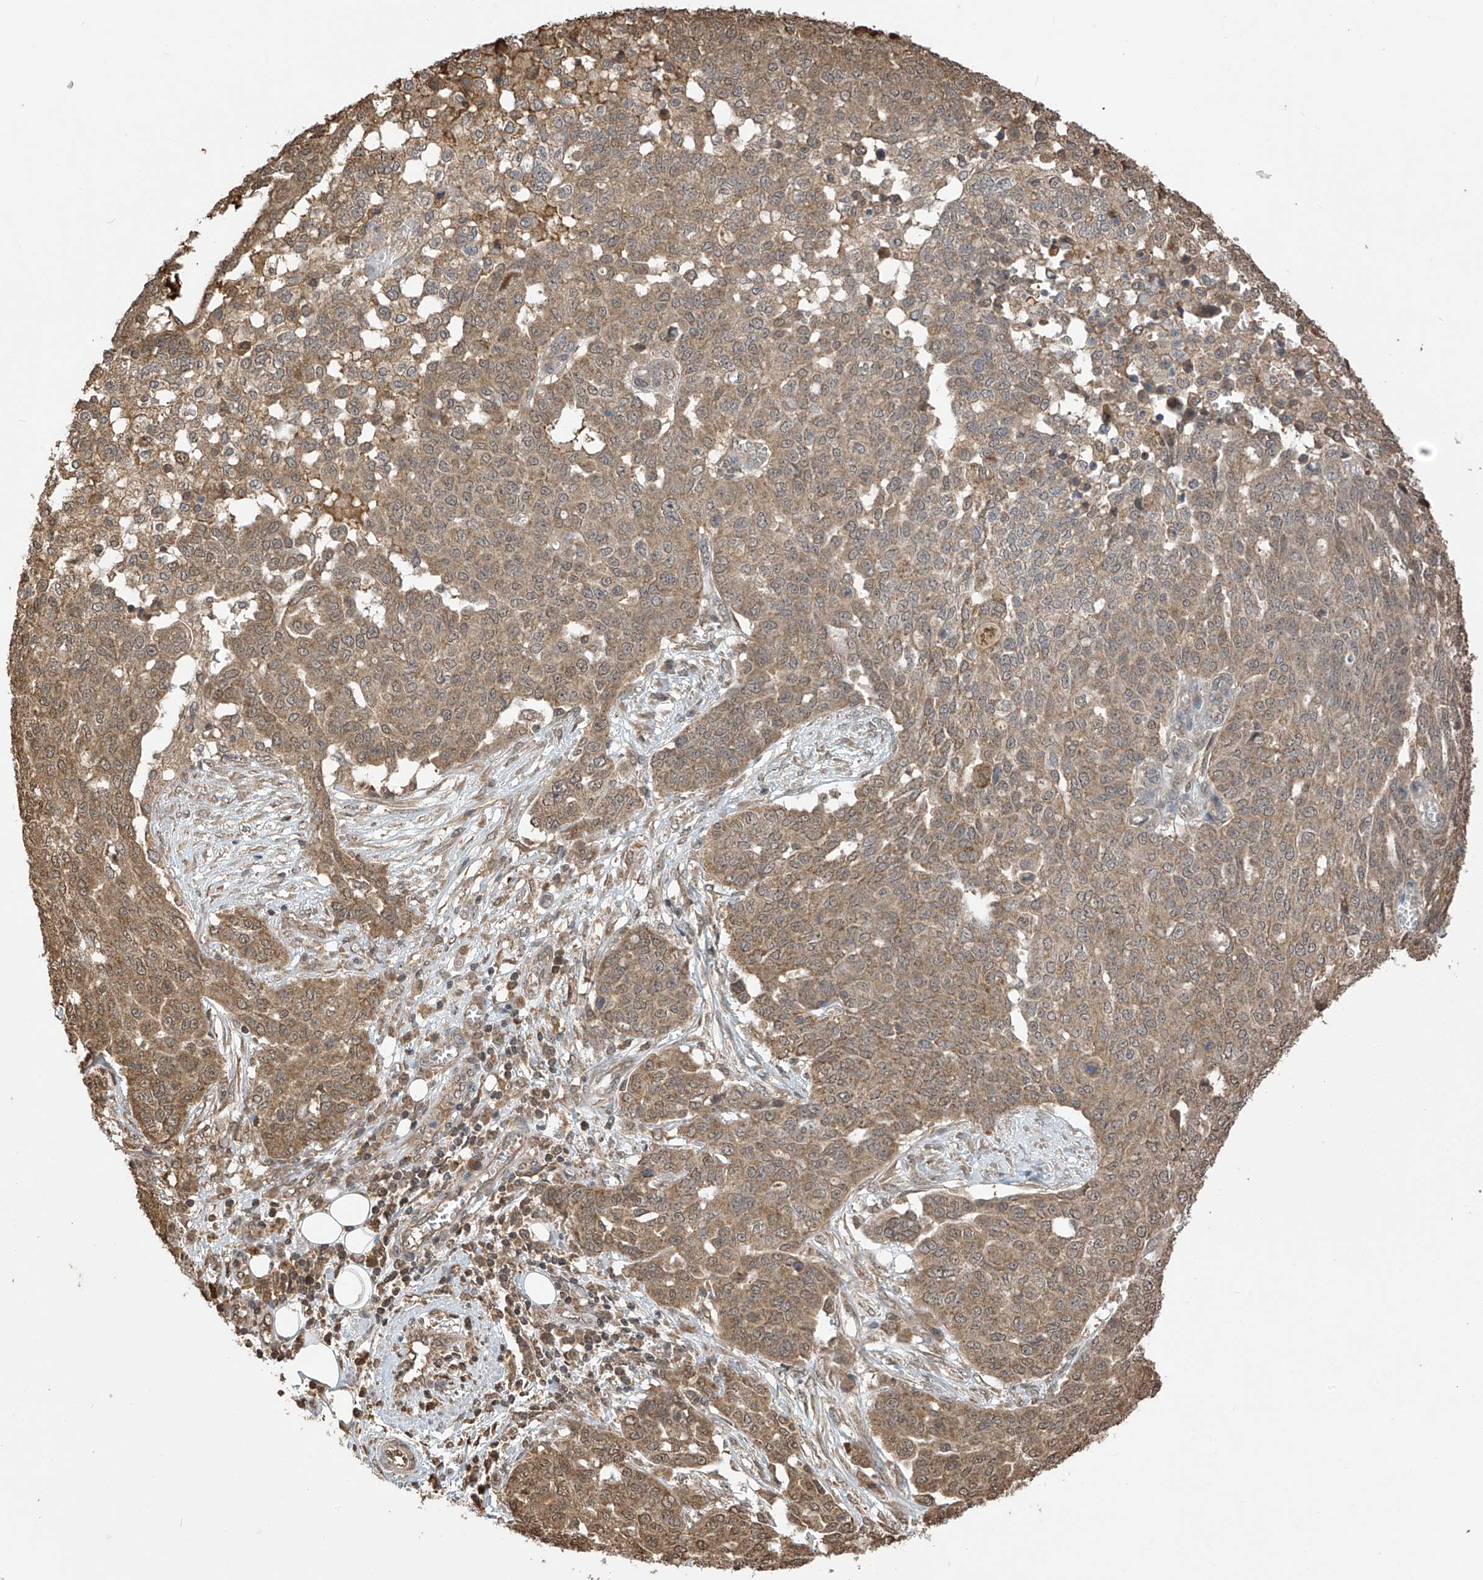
{"staining": {"intensity": "moderate", "quantity": ">75%", "location": "cytoplasmic/membranous"}, "tissue": "ovarian cancer", "cell_type": "Tumor cells", "image_type": "cancer", "snomed": [{"axis": "morphology", "description": "Cystadenocarcinoma, serous, NOS"}, {"axis": "topography", "description": "Soft tissue"}, {"axis": "topography", "description": "Ovary"}], "caption": "Tumor cells show moderate cytoplasmic/membranous staining in about >75% of cells in ovarian cancer (serous cystadenocarcinoma).", "gene": "PNPT1", "patient": {"sex": "female", "age": 57}}